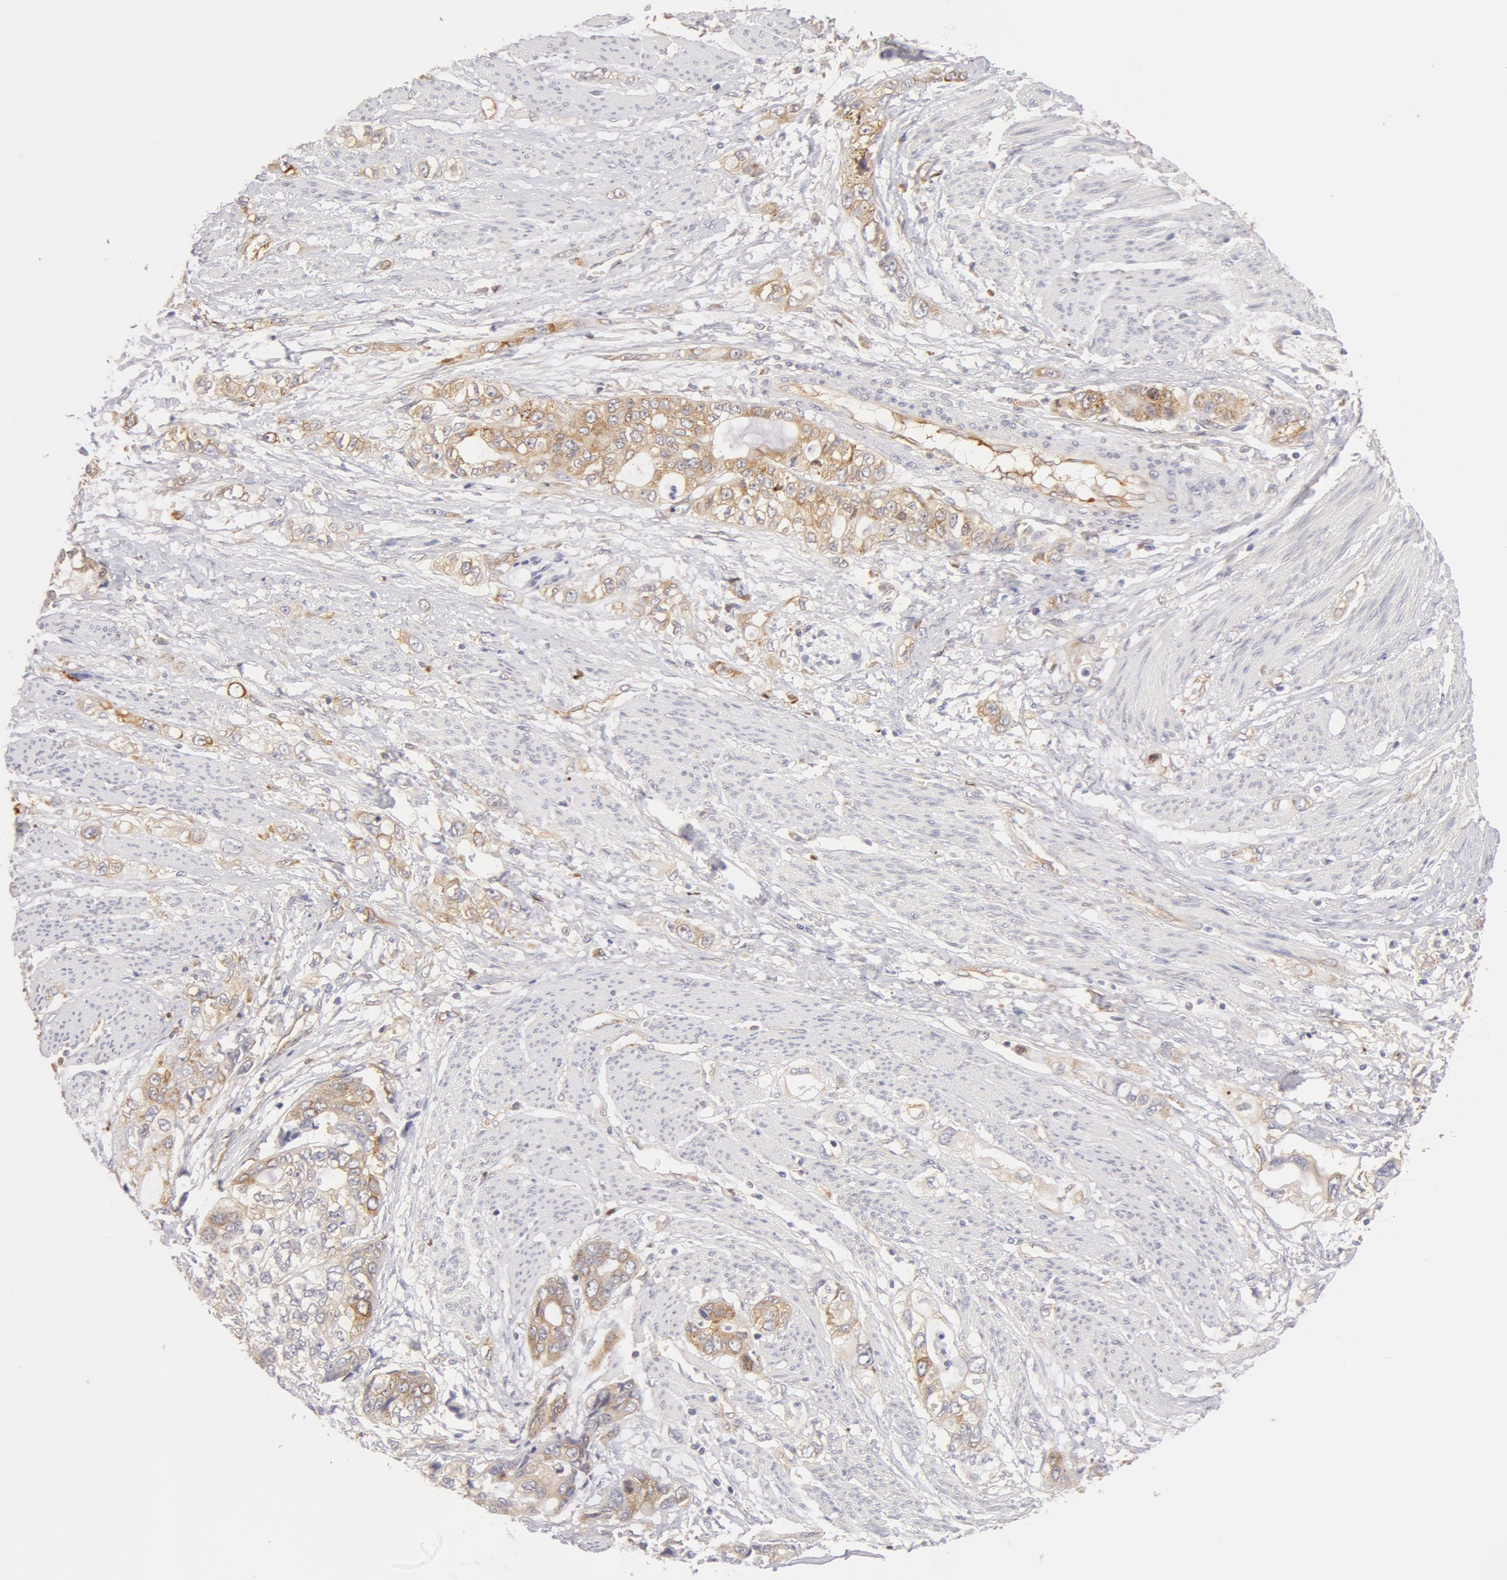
{"staining": {"intensity": "weak", "quantity": "25%-75%", "location": "cytoplasmic/membranous"}, "tissue": "stomach cancer", "cell_type": "Tumor cells", "image_type": "cancer", "snomed": [{"axis": "morphology", "description": "Adenocarcinoma, NOS"}, {"axis": "topography", "description": "Stomach, upper"}], "caption": "Immunohistochemistry (IHC) staining of stomach cancer (adenocarcinoma), which reveals low levels of weak cytoplasmic/membranous staining in approximately 25%-75% of tumor cells indicating weak cytoplasmic/membranous protein staining. The staining was performed using DAB (3,3'-diaminobenzidine) (brown) for protein detection and nuclei were counterstained in hematoxylin (blue).", "gene": "DDX3Y", "patient": {"sex": "female", "age": 52}}